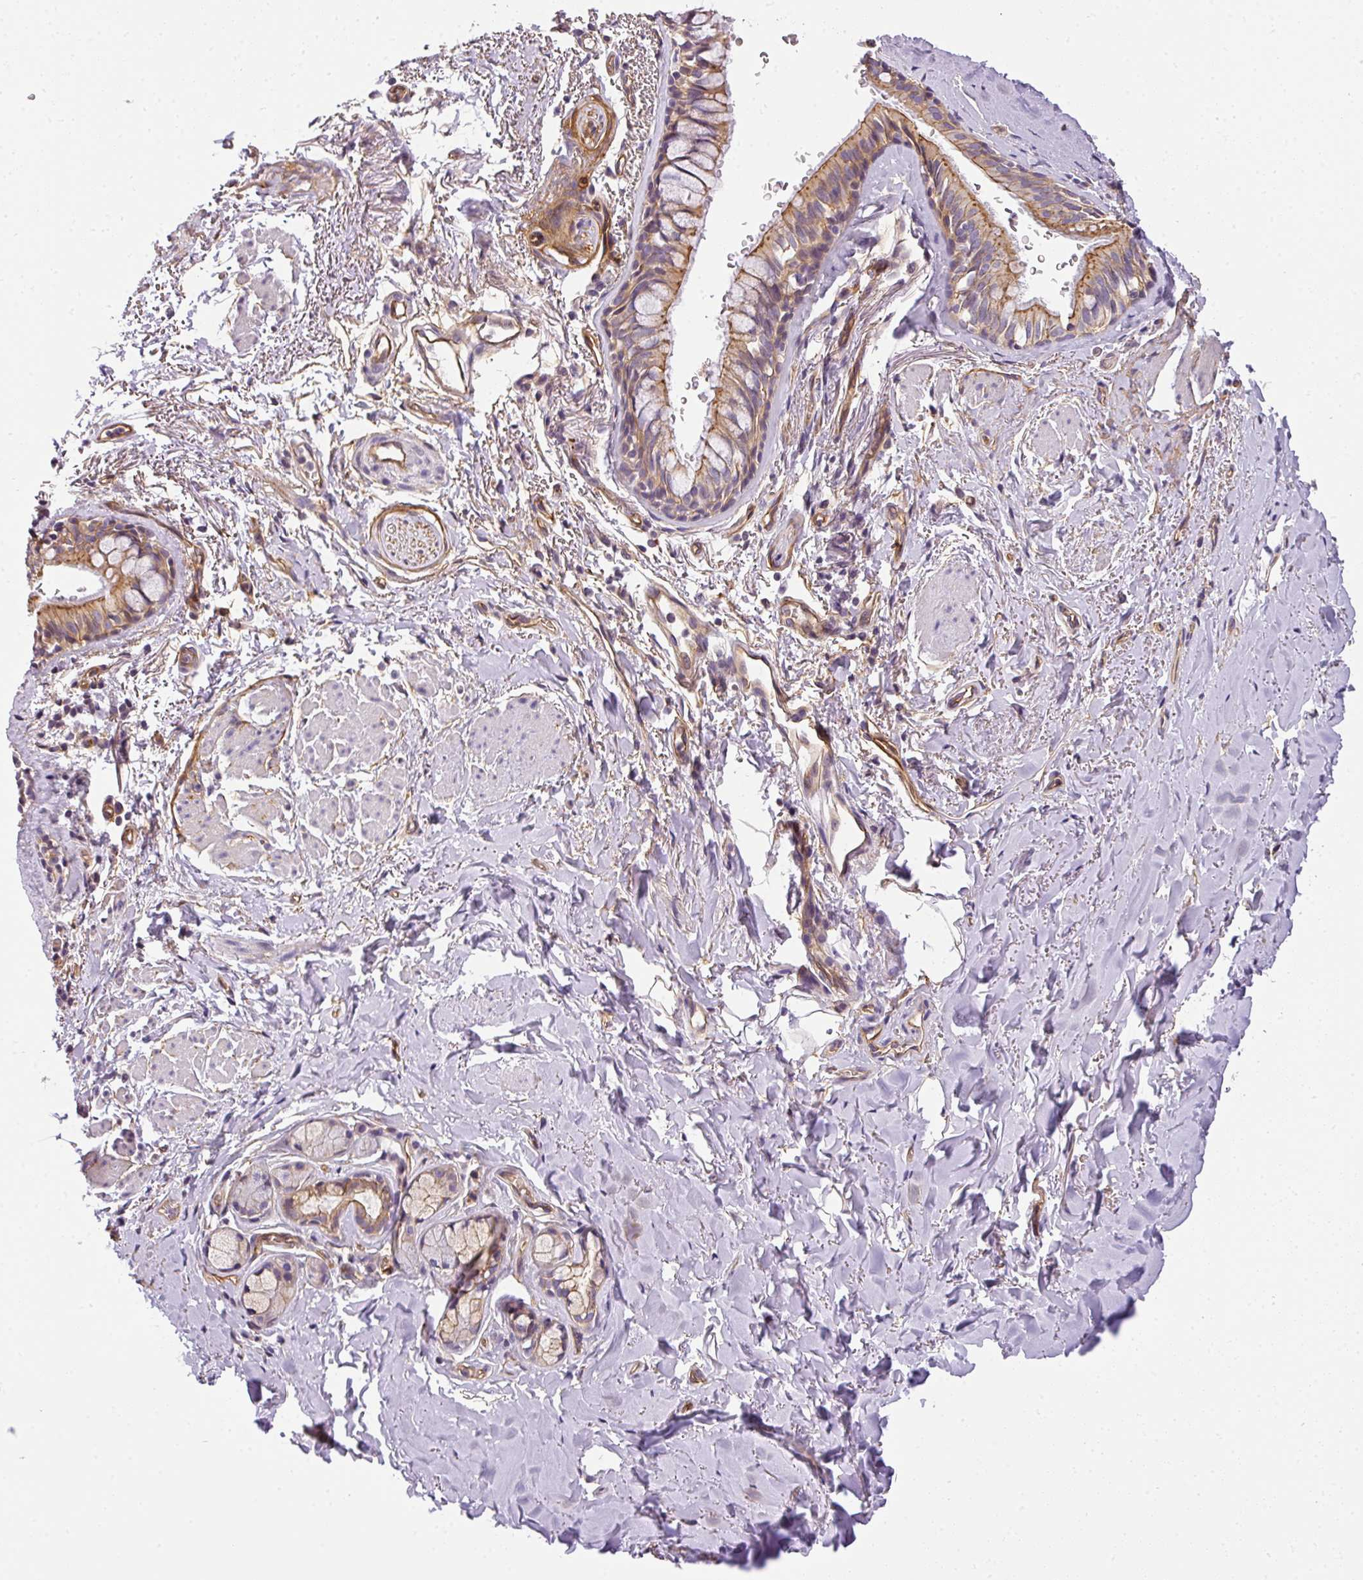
{"staining": {"intensity": "moderate", "quantity": ">75%", "location": "cytoplasmic/membranous"}, "tissue": "bronchus", "cell_type": "Respiratory epithelial cells", "image_type": "normal", "snomed": [{"axis": "morphology", "description": "Normal tissue, NOS"}, {"axis": "topography", "description": "Bronchus"}], "caption": "Respiratory epithelial cells exhibit medium levels of moderate cytoplasmic/membranous staining in about >75% of cells in benign human bronchus. (brown staining indicates protein expression, while blue staining denotes nuclei).", "gene": "OR11H4", "patient": {"sex": "male", "age": 67}}